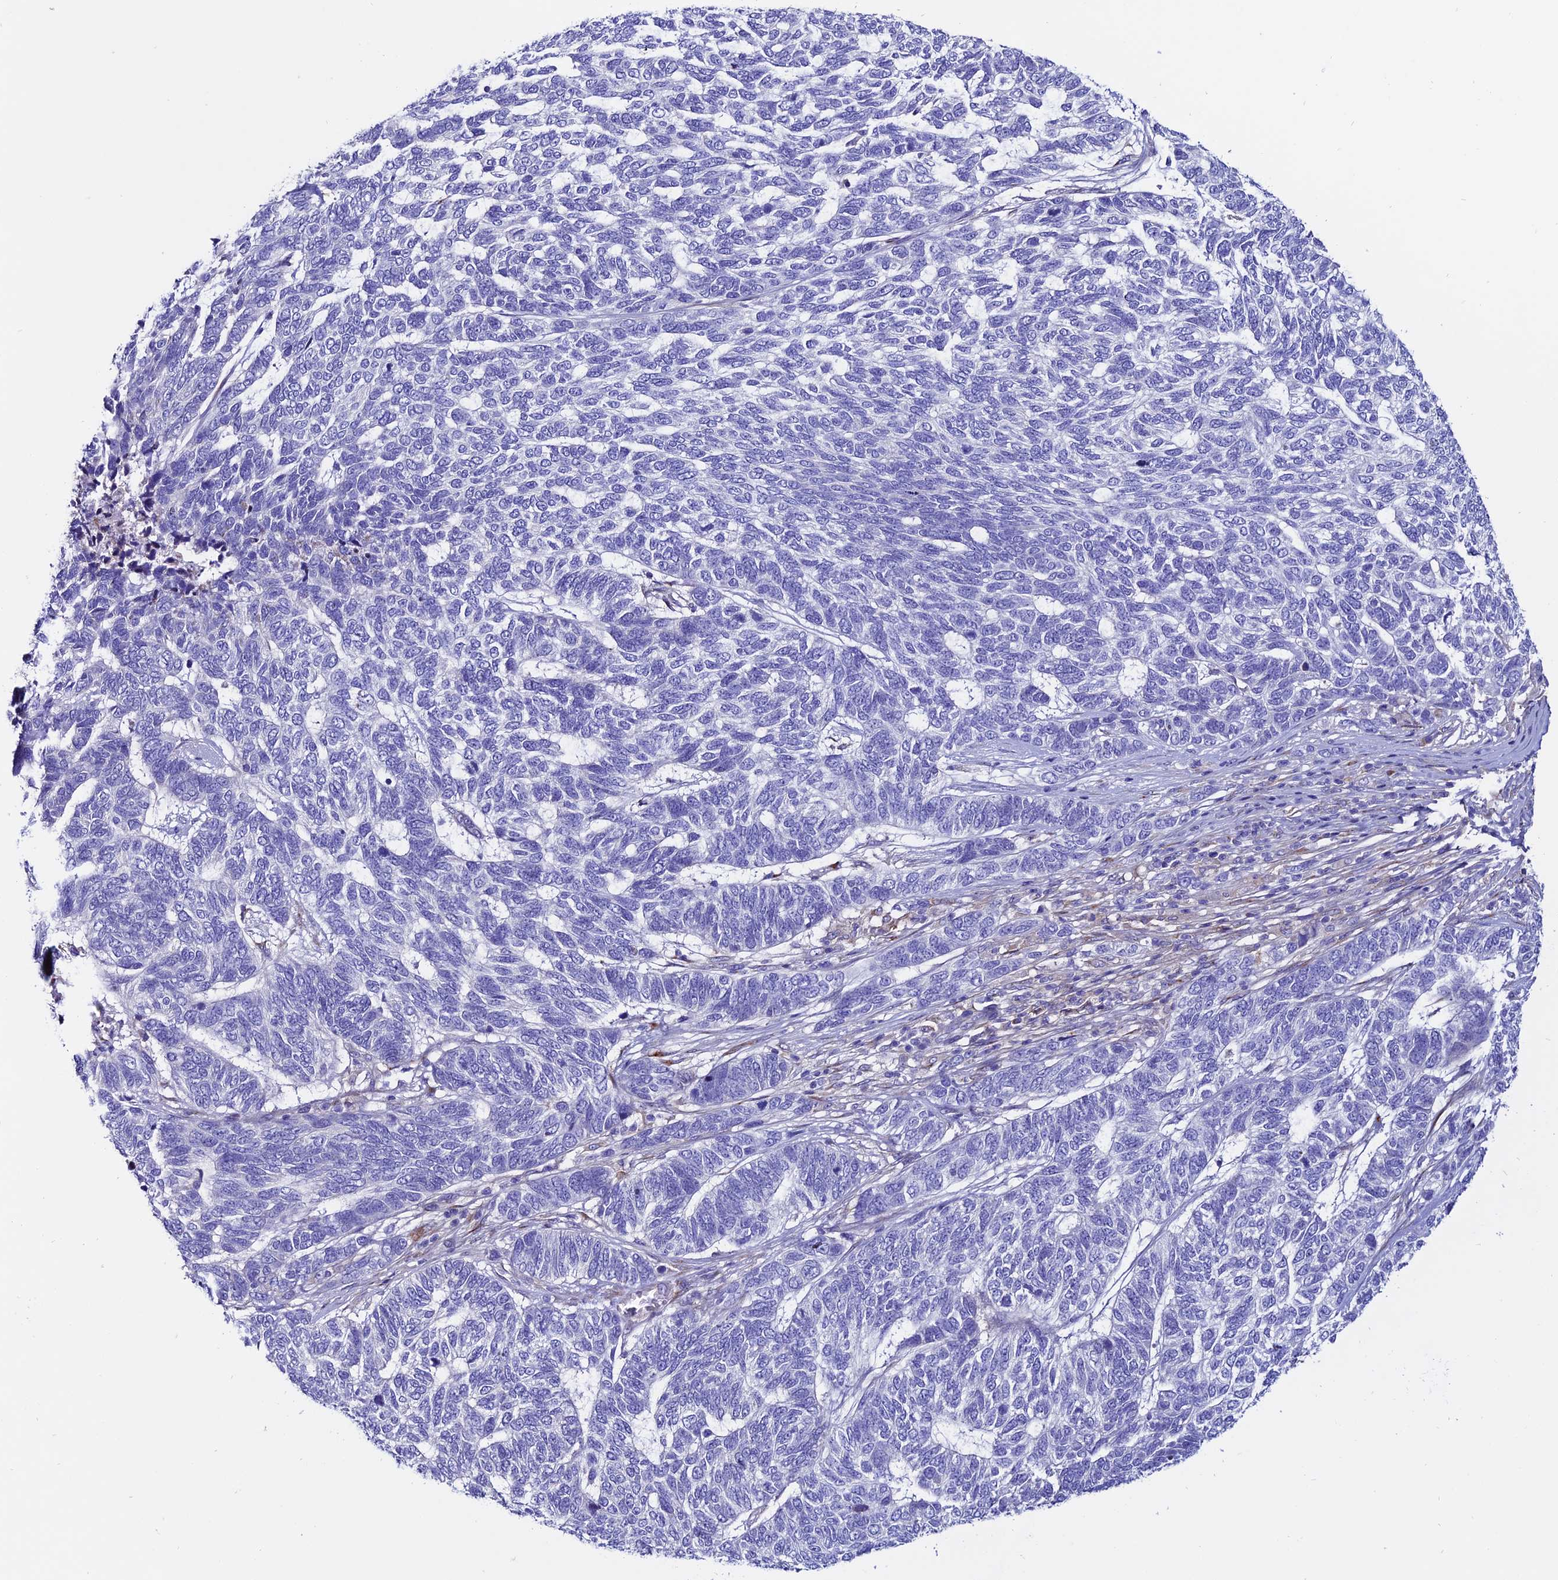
{"staining": {"intensity": "negative", "quantity": "none", "location": "none"}, "tissue": "skin cancer", "cell_type": "Tumor cells", "image_type": "cancer", "snomed": [{"axis": "morphology", "description": "Basal cell carcinoma"}, {"axis": "topography", "description": "Skin"}], "caption": "This is an immunohistochemistry histopathology image of skin cancer (basal cell carcinoma). There is no staining in tumor cells.", "gene": "OR51Q1", "patient": {"sex": "female", "age": 65}}